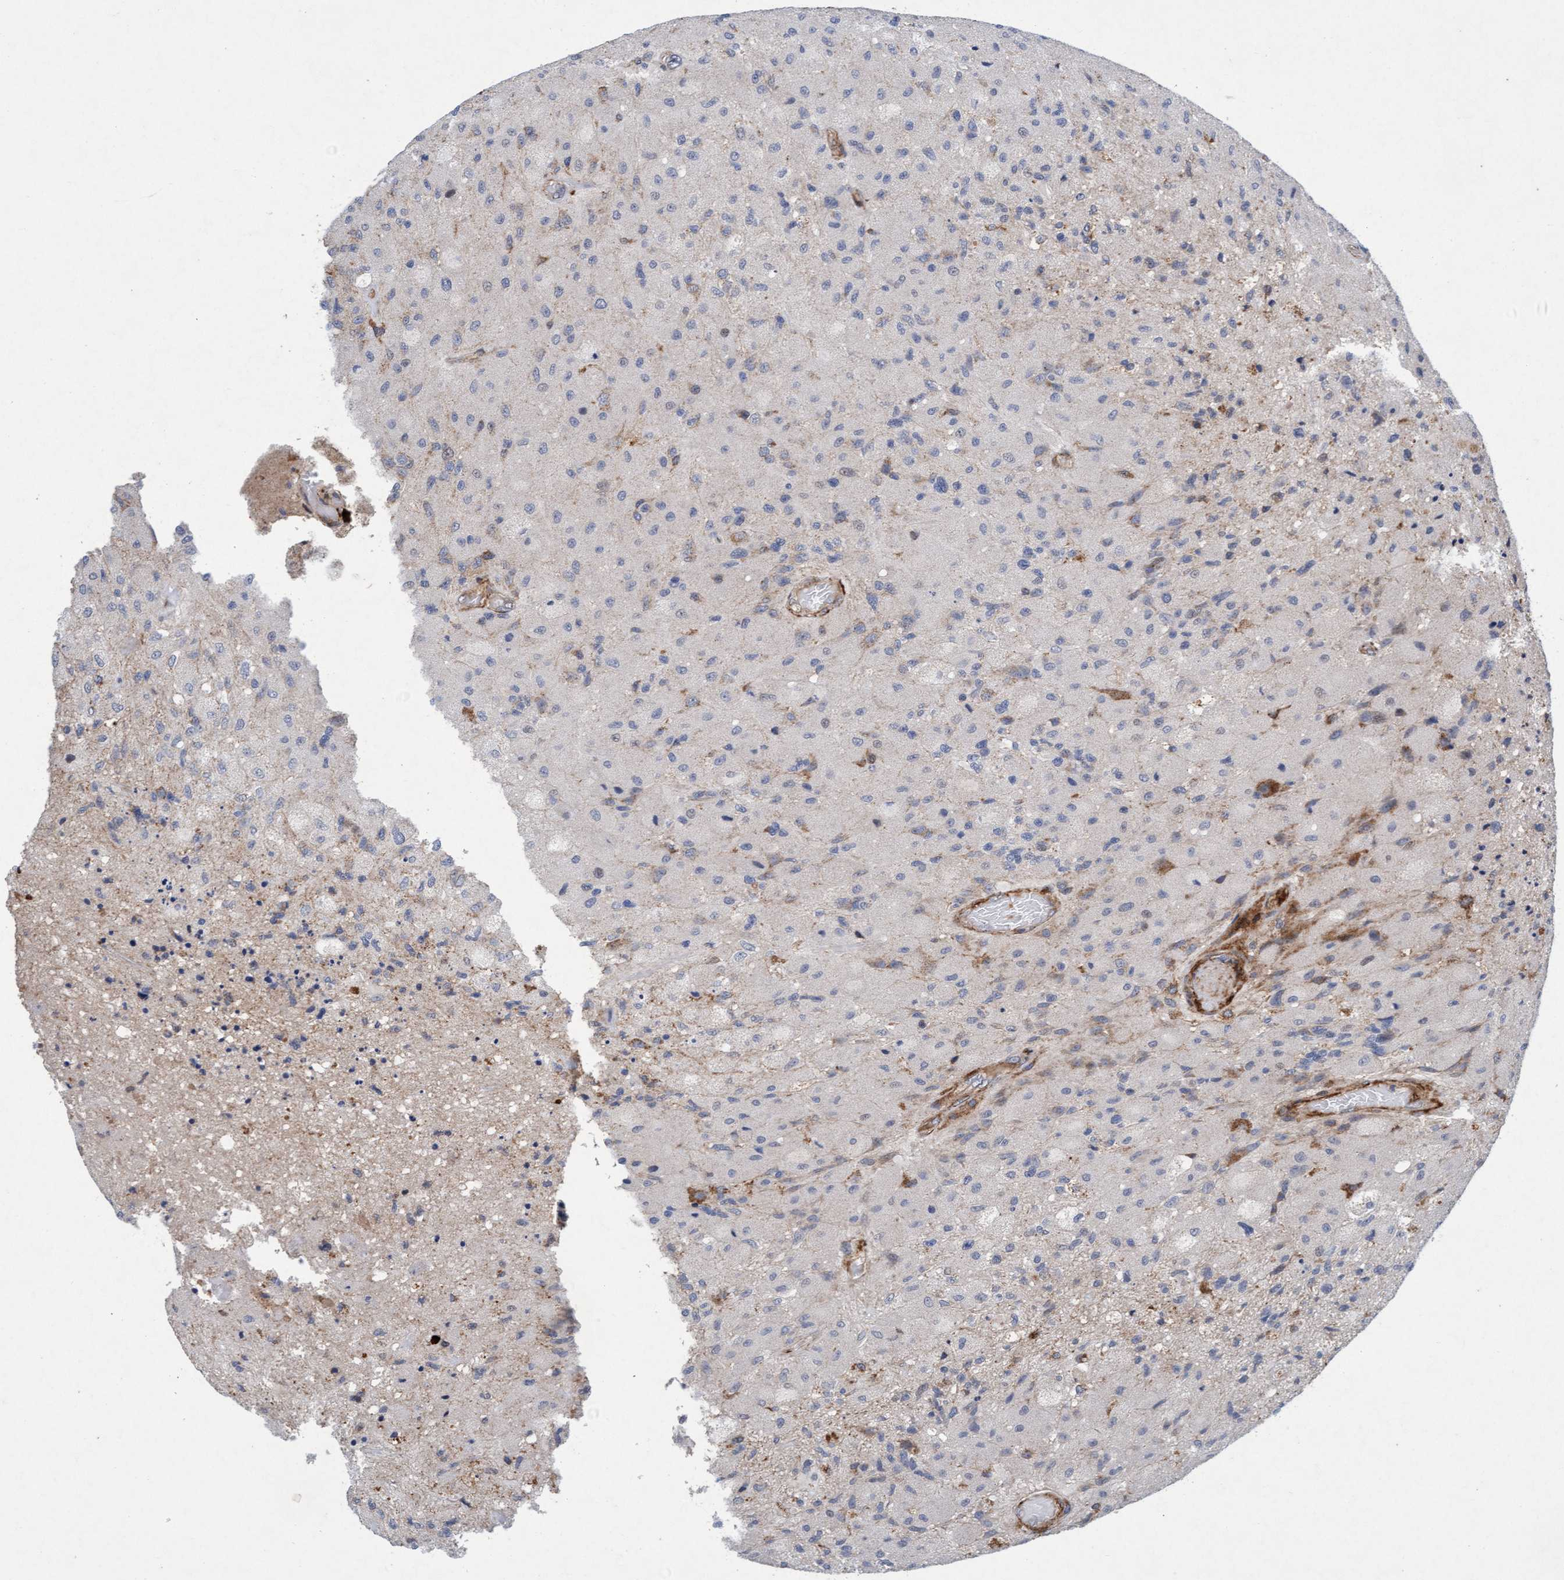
{"staining": {"intensity": "negative", "quantity": "none", "location": "none"}, "tissue": "glioma", "cell_type": "Tumor cells", "image_type": "cancer", "snomed": [{"axis": "morphology", "description": "Normal tissue, NOS"}, {"axis": "morphology", "description": "Glioma, malignant, High grade"}, {"axis": "topography", "description": "Cerebral cortex"}], "caption": "Histopathology image shows no significant protein expression in tumor cells of glioma.", "gene": "TMEM70", "patient": {"sex": "male", "age": 77}}